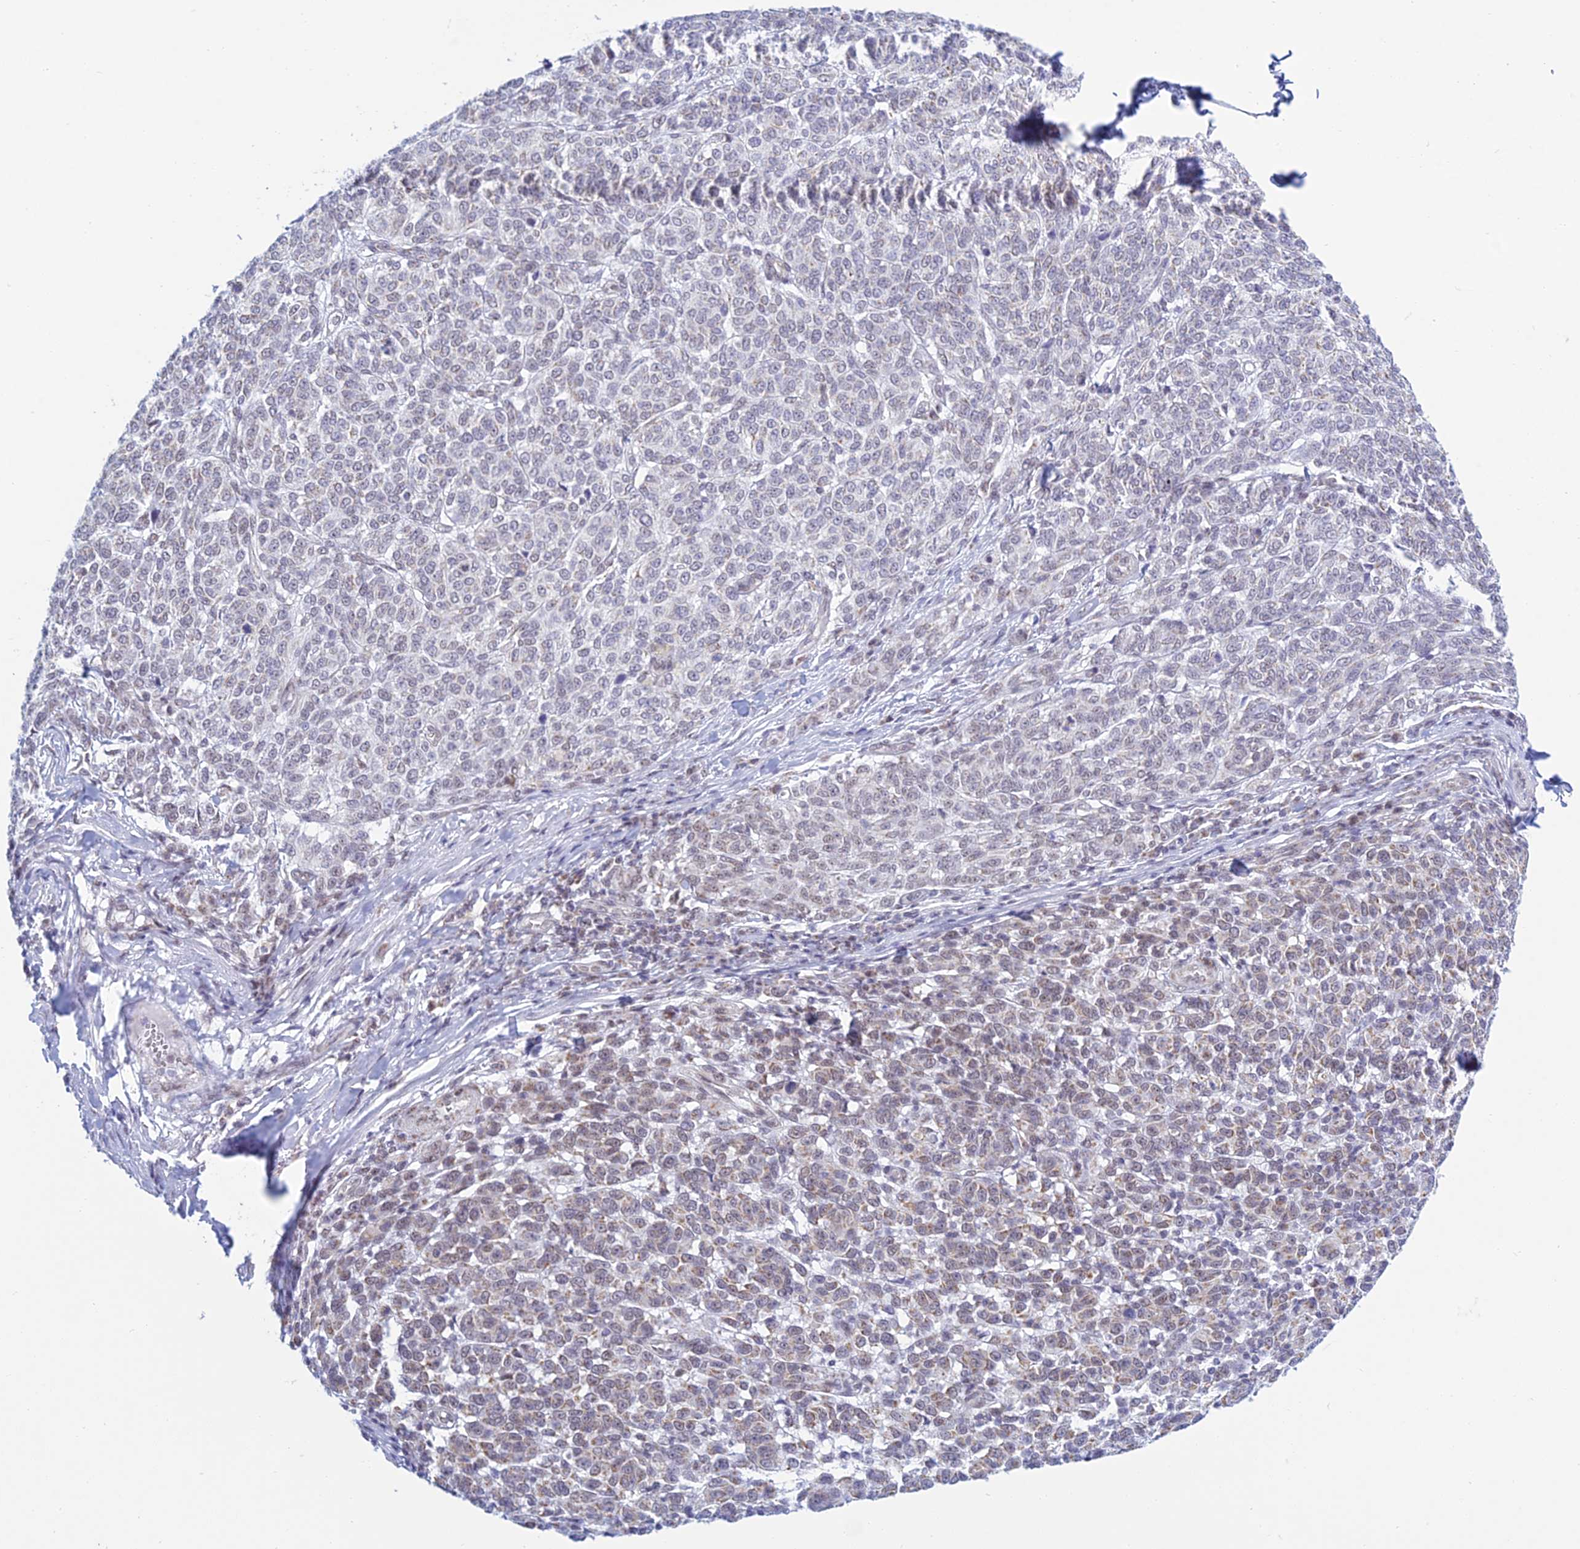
{"staining": {"intensity": "moderate", "quantity": "25%-75%", "location": "nuclear"}, "tissue": "melanoma", "cell_type": "Tumor cells", "image_type": "cancer", "snomed": [{"axis": "morphology", "description": "Malignant melanoma, NOS"}, {"axis": "topography", "description": "Skin"}], "caption": "A high-resolution photomicrograph shows immunohistochemistry (IHC) staining of malignant melanoma, which exhibits moderate nuclear staining in approximately 25%-75% of tumor cells. (DAB = brown stain, brightfield microscopy at high magnification).", "gene": "KLF14", "patient": {"sex": "male", "age": 49}}